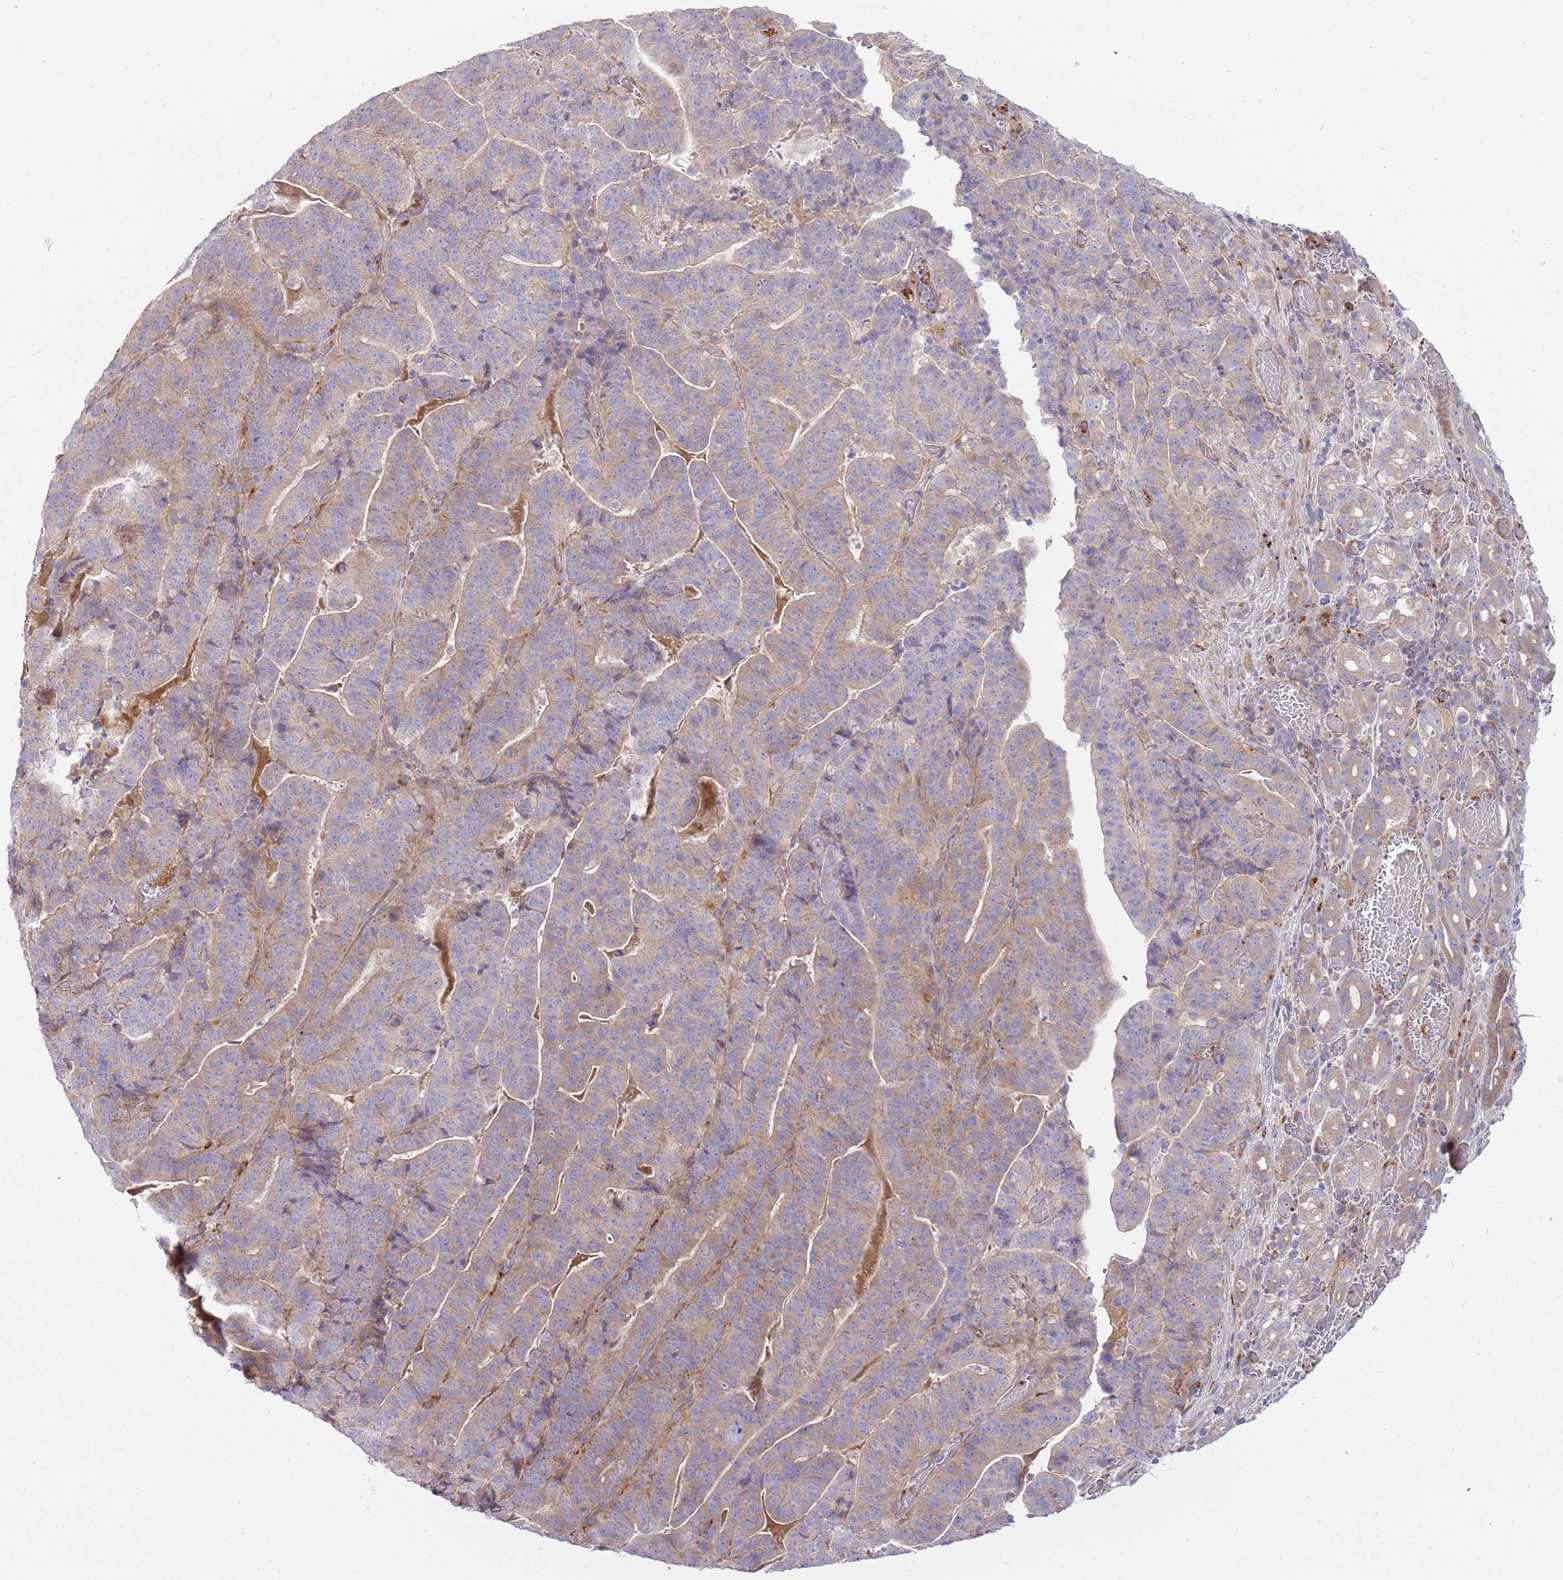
{"staining": {"intensity": "weak", "quantity": ">75%", "location": "cytoplasmic/membranous"}, "tissue": "stomach cancer", "cell_type": "Tumor cells", "image_type": "cancer", "snomed": [{"axis": "morphology", "description": "Adenocarcinoma, NOS"}, {"axis": "topography", "description": "Stomach"}], "caption": "This is an image of immunohistochemistry (IHC) staining of adenocarcinoma (stomach), which shows weak positivity in the cytoplasmic/membranous of tumor cells.", "gene": "EMC1", "patient": {"sex": "male", "age": 48}}